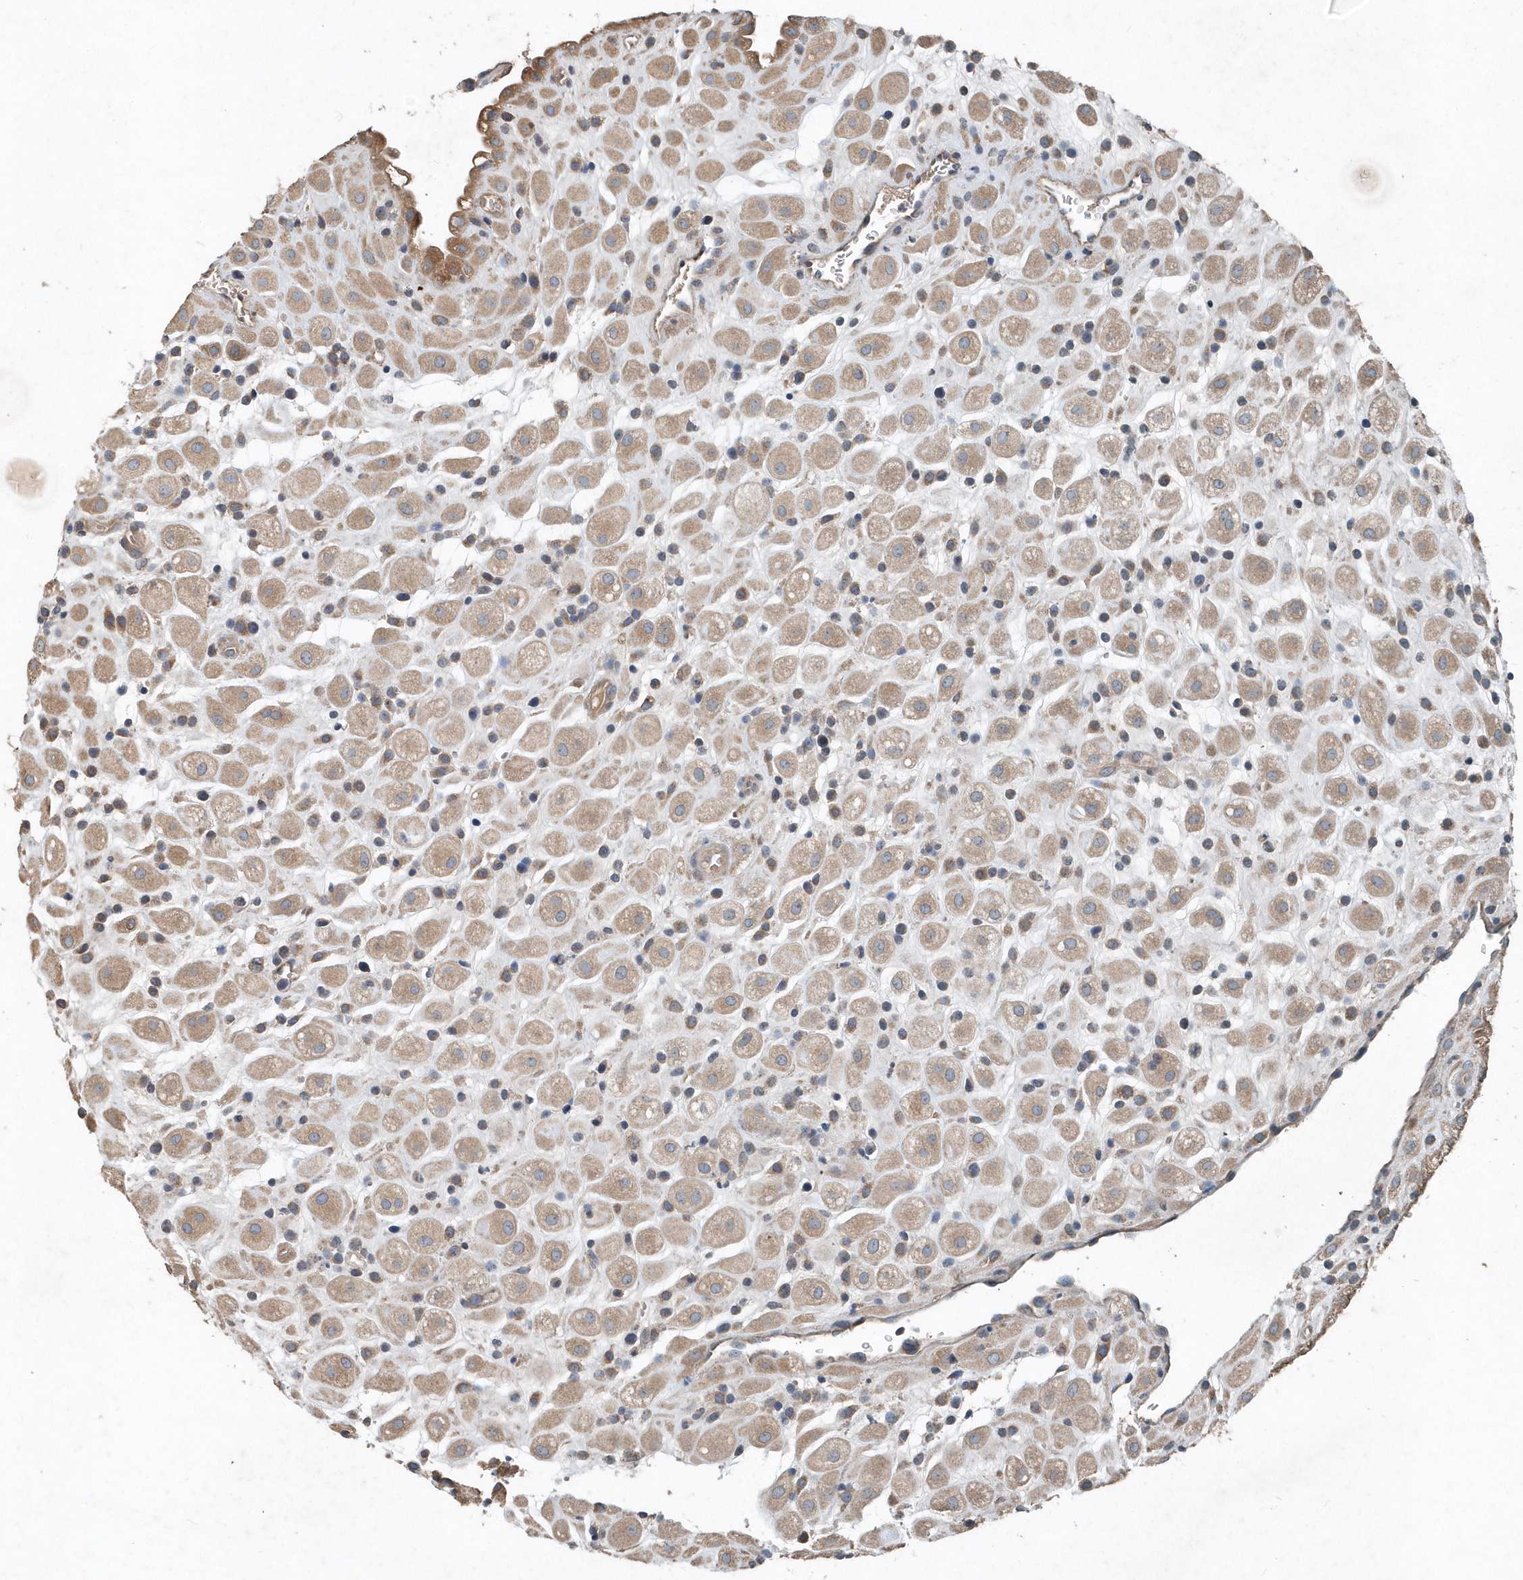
{"staining": {"intensity": "weak", "quantity": ">75%", "location": "cytoplasmic/membranous"}, "tissue": "placenta", "cell_type": "Decidual cells", "image_type": "normal", "snomed": [{"axis": "morphology", "description": "Normal tissue, NOS"}, {"axis": "topography", "description": "Placenta"}], "caption": "Weak cytoplasmic/membranous protein staining is identified in about >75% of decidual cells in placenta. Ihc stains the protein in brown and the nuclei are stained blue.", "gene": "SCFD2", "patient": {"sex": "female", "age": 35}}